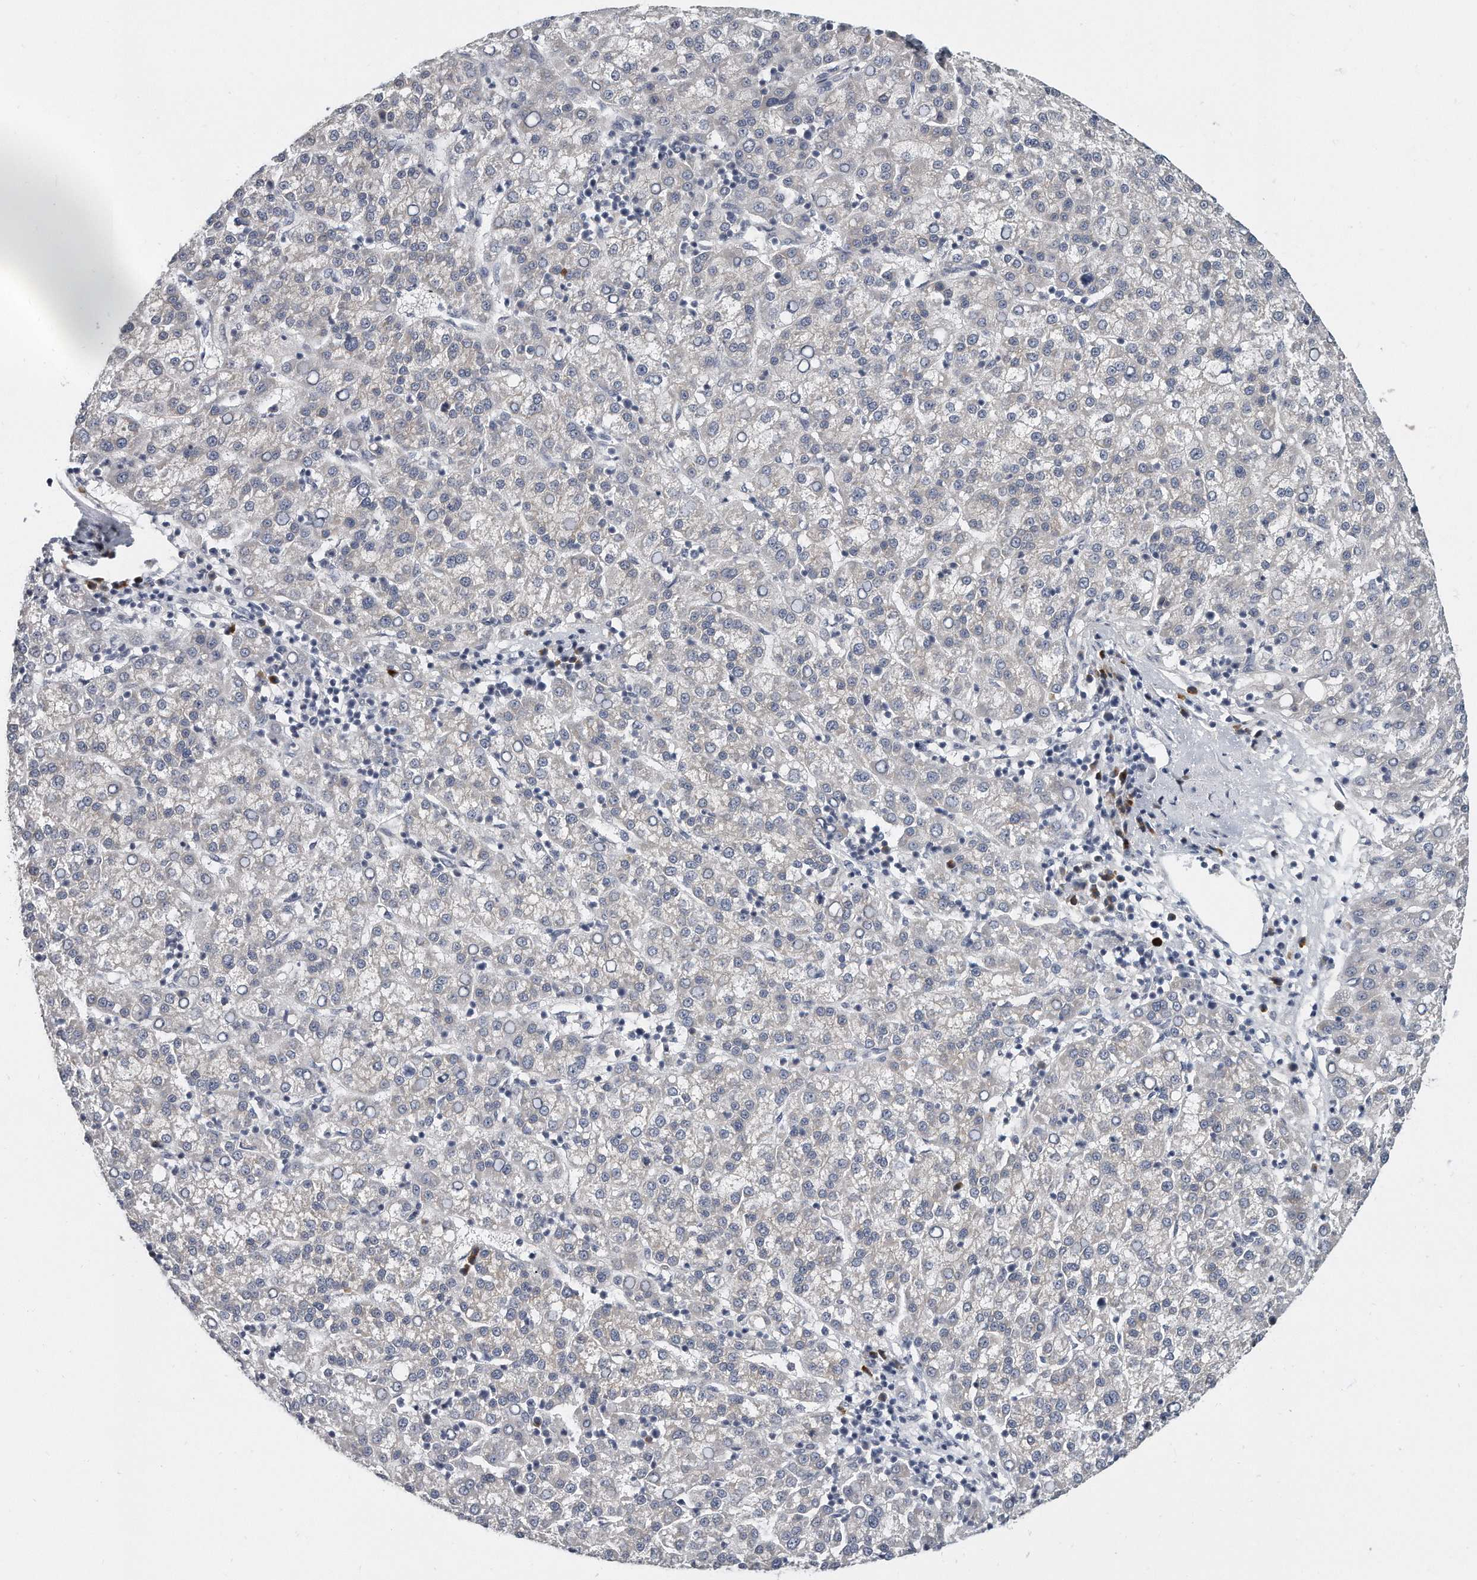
{"staining": {"intensity": "negative", "quantity": "none", "location": "none"}, "tissue": "liver cancer", "cell_type": "Tumor cells", "image_type": "cancer", "snomed": [{"axis": "morphology", "description": "Carcinoma, Hepatocellular, NOS"}, {"axis": "topography", "description": "Liver"}], "caption": "Immunohistochemistry image of neoplastic tissue: liver cancer stained with DAB (3,3'-diaminobenzidine) displays no significant protein positivity in tumor cells.", "gene": "PLEKHA6", "patient": {"sex": "female", "age": 58}}